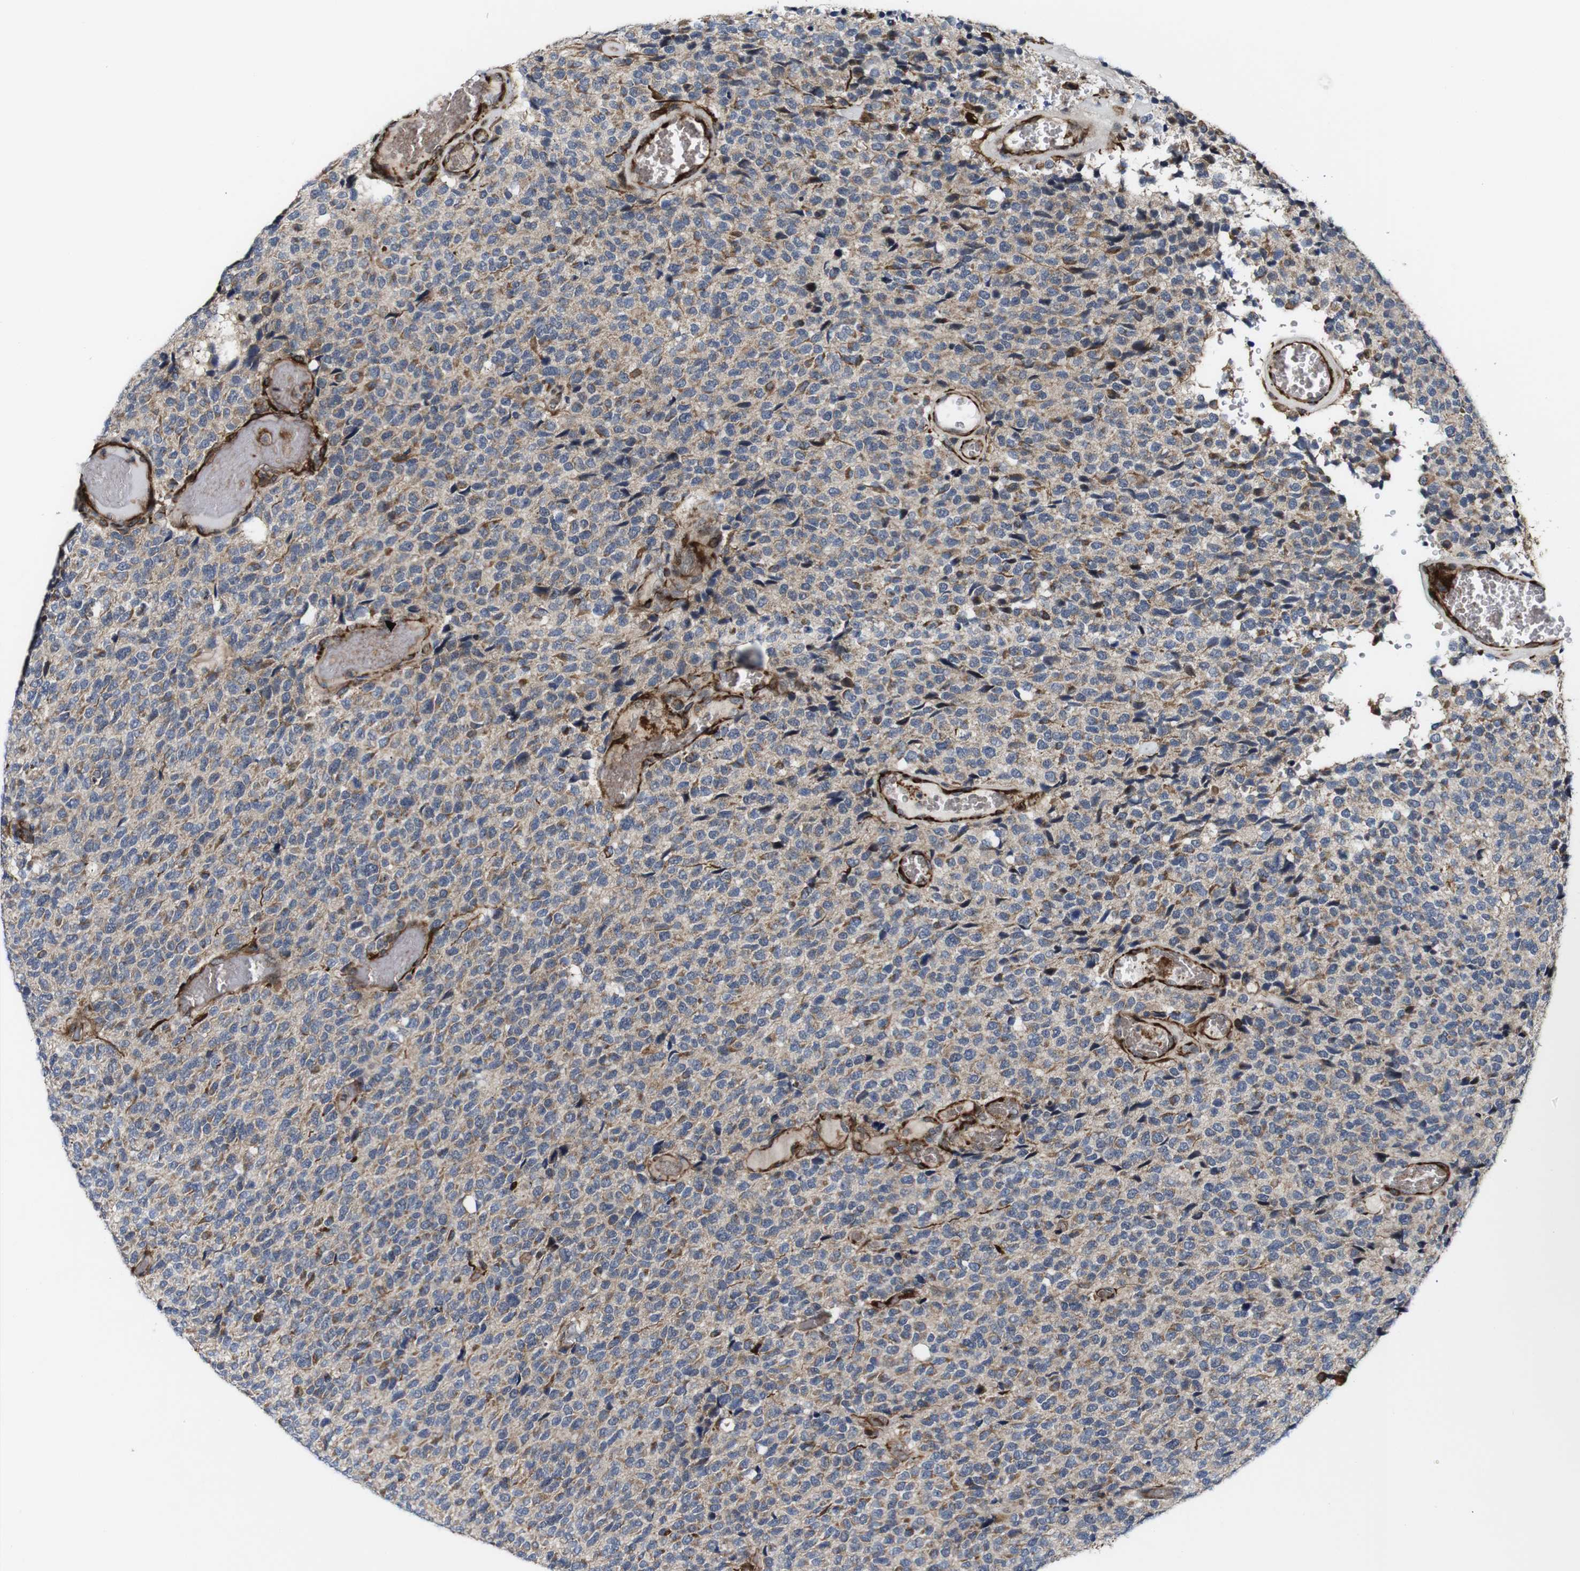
{"staining": {"intensity": "weak", "quantity": ">75%", "location": "cytoplasmic/membranous"}, "tissue": "glioma", "cell_type": "Tumor cells", "image_type": "cancer", "snomed": [{"axis": "morphology", "description": "Glioma, malignant, High grade"}, {"axis": "topography", "description": "pancreas cauda"}], "caption": "Glioma stained with IHC demonstrates weak cytoplasmic/membranous positivity in approximately >75% of tumor cells.", "gene": "JAK2", "patient": {"sex": "male", "age": 60}}